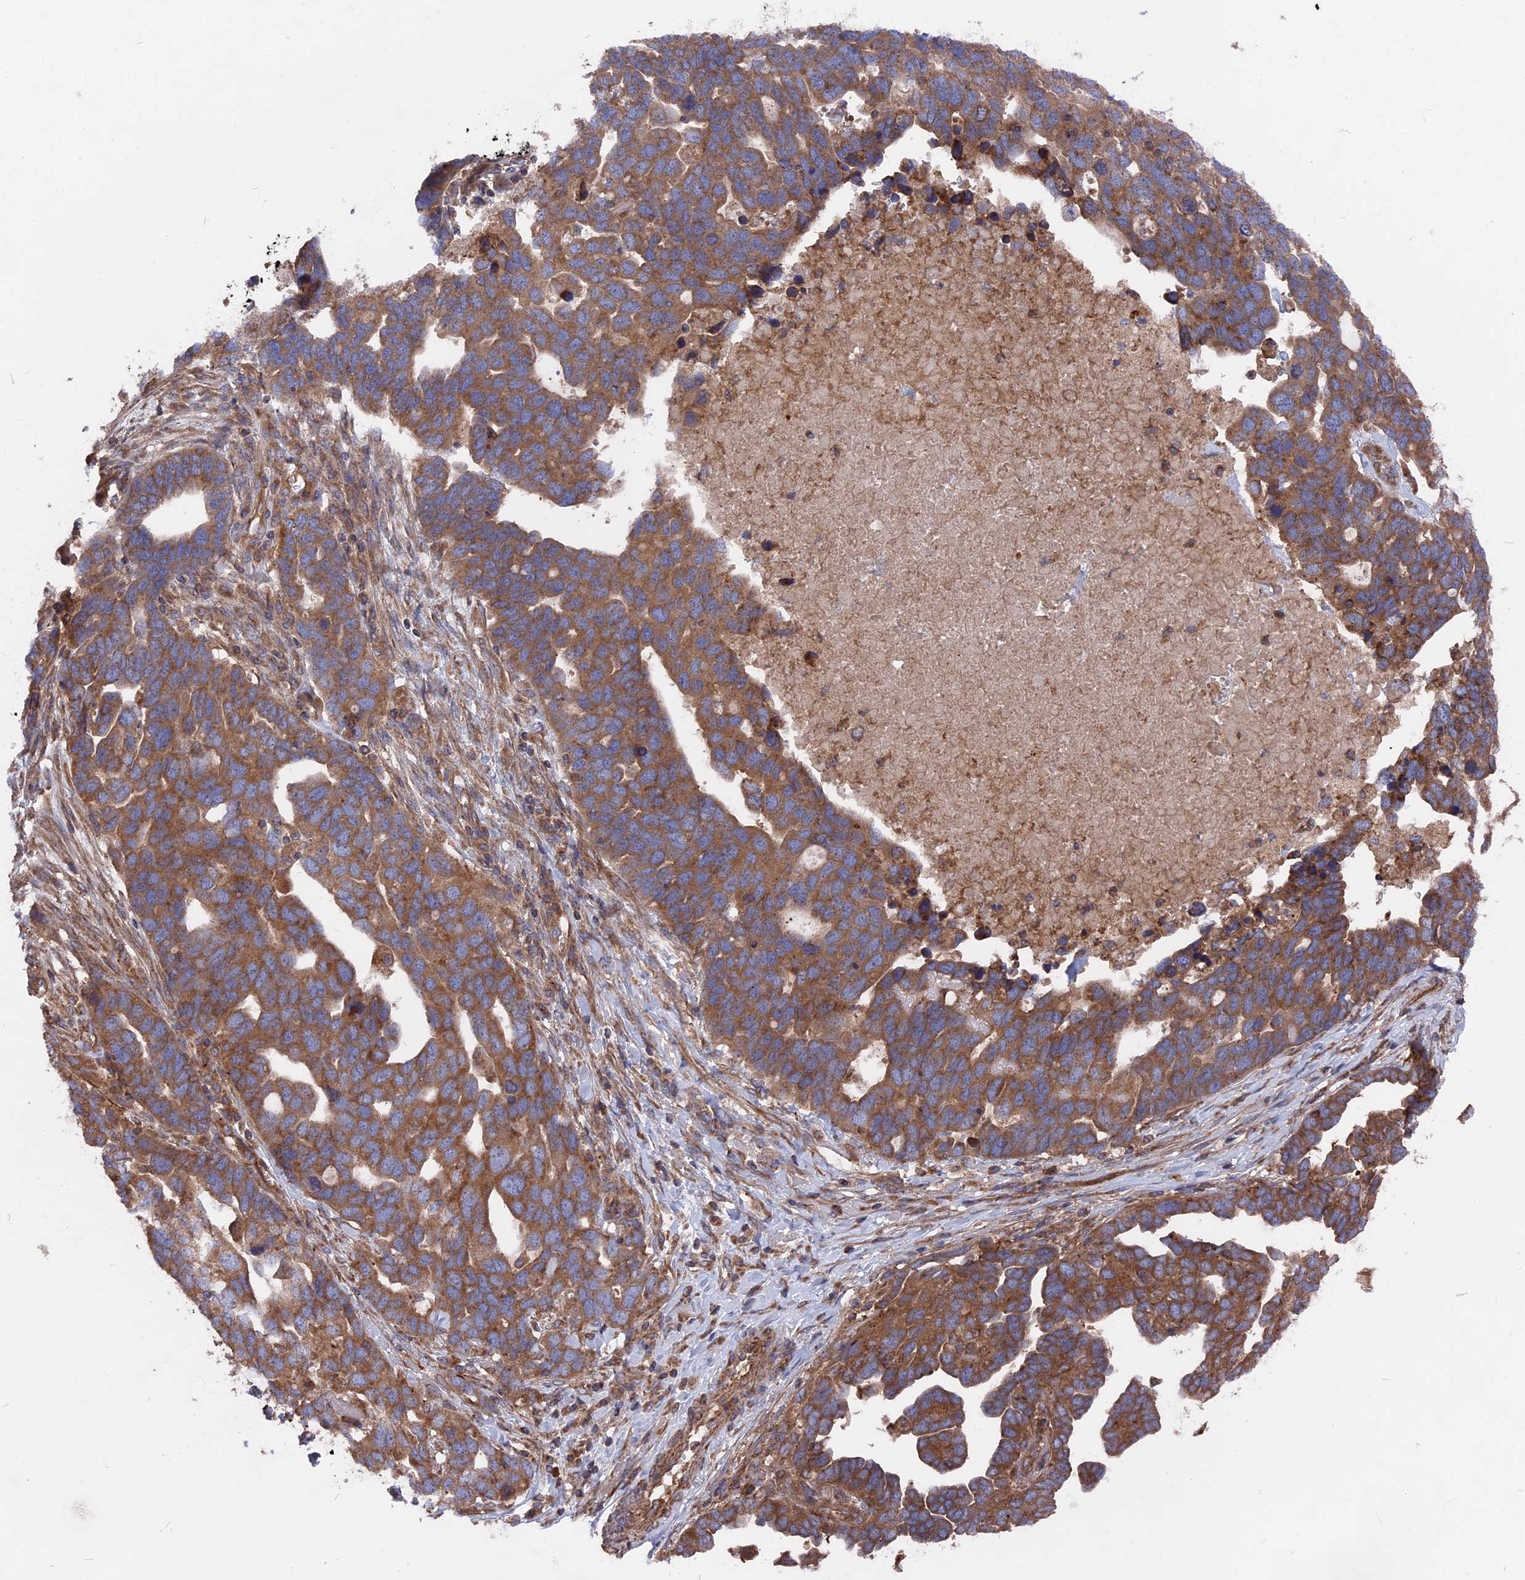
{"staining": {"intensity": "moderate", "quantity": ">75%", "location": "cytoplasmic/membranous"}, "tissue": "ovarian cancer", "cell_type": "Tumor cells", "image_type": "cancer", "snomed": [{"axis": "morphology", "description": "Cystadenocarcinoma, serous, NOS"}, {"axis": "topography", "description": "Ovary"}], "caption": "Immunohistochemistry of ovarian cancer (serous cystadenocarcinoma) displays medium levels of moderate cytoplasmic/membranous positivity in about >75% of tumor cells.", "gene": "TELO2", "patient": {"sex": "female", "age": 54}}